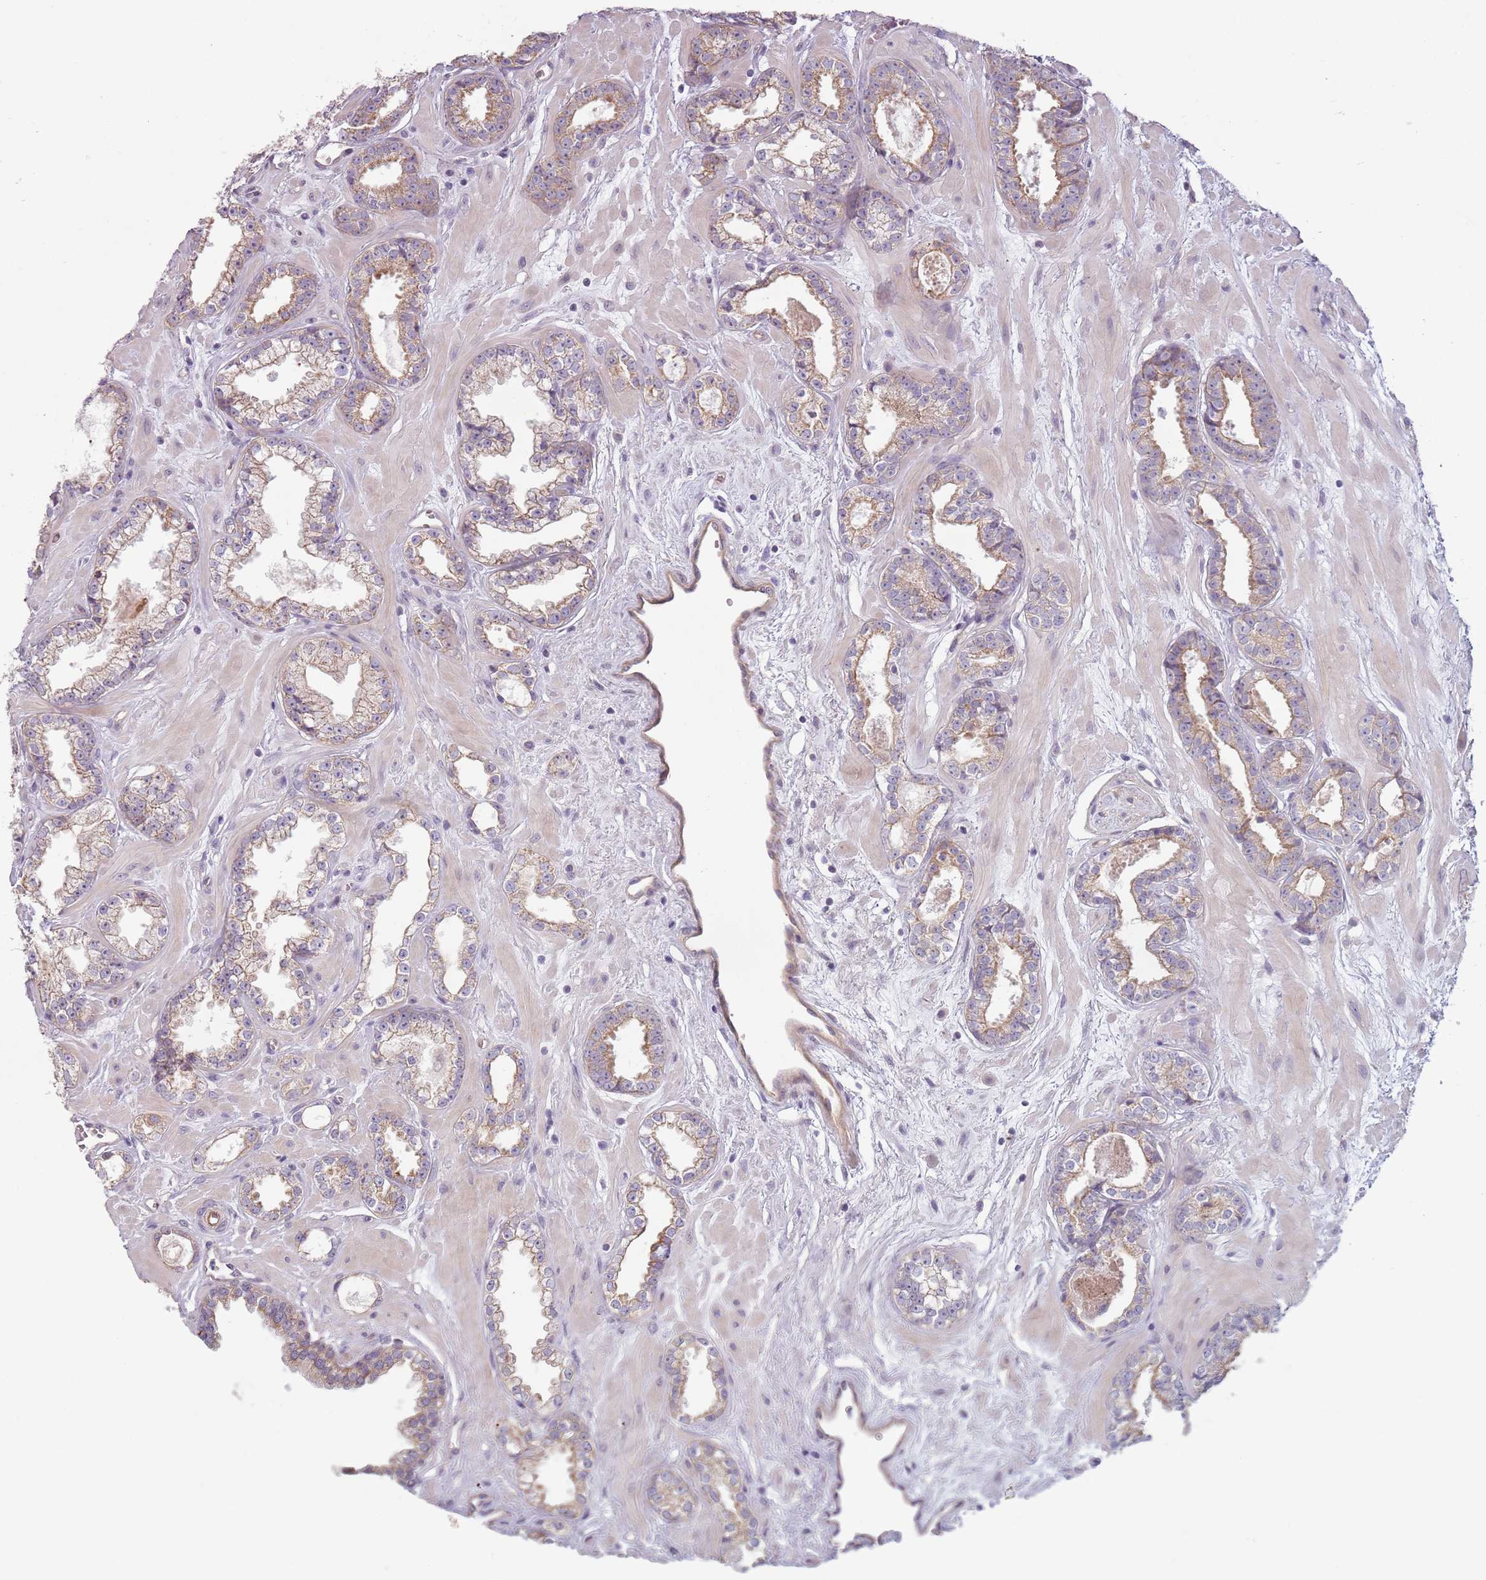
{"staining": {"intensity": "moderate", "quantity": "25%-75%", "location": "cytoplasmic/membranous"}, "tissue": "prostate cancer", "cell_type": "Tumor cells", "image_type": "cancer", "snomed": [{"axis": "morphology", "description": "Adenocarcinoma, Low grade"}, {"axis": "topography", "description": "Prostate"}], "caption": "High-power microscopy captured an immunohistochemistry micrograph of adenocarcinoma (low-grade) (prostate), revealing moderate cytoplasmic/membranous expression in about 25%-75% of tumor cells. The staining was performed using DAB to visualize the protein expression in brown, while the nuclei were stained in blue with hematoxylin (Magnification: 20x).", "gene": "TLCD2", "patient": {"sex": "male", "age": 60}}